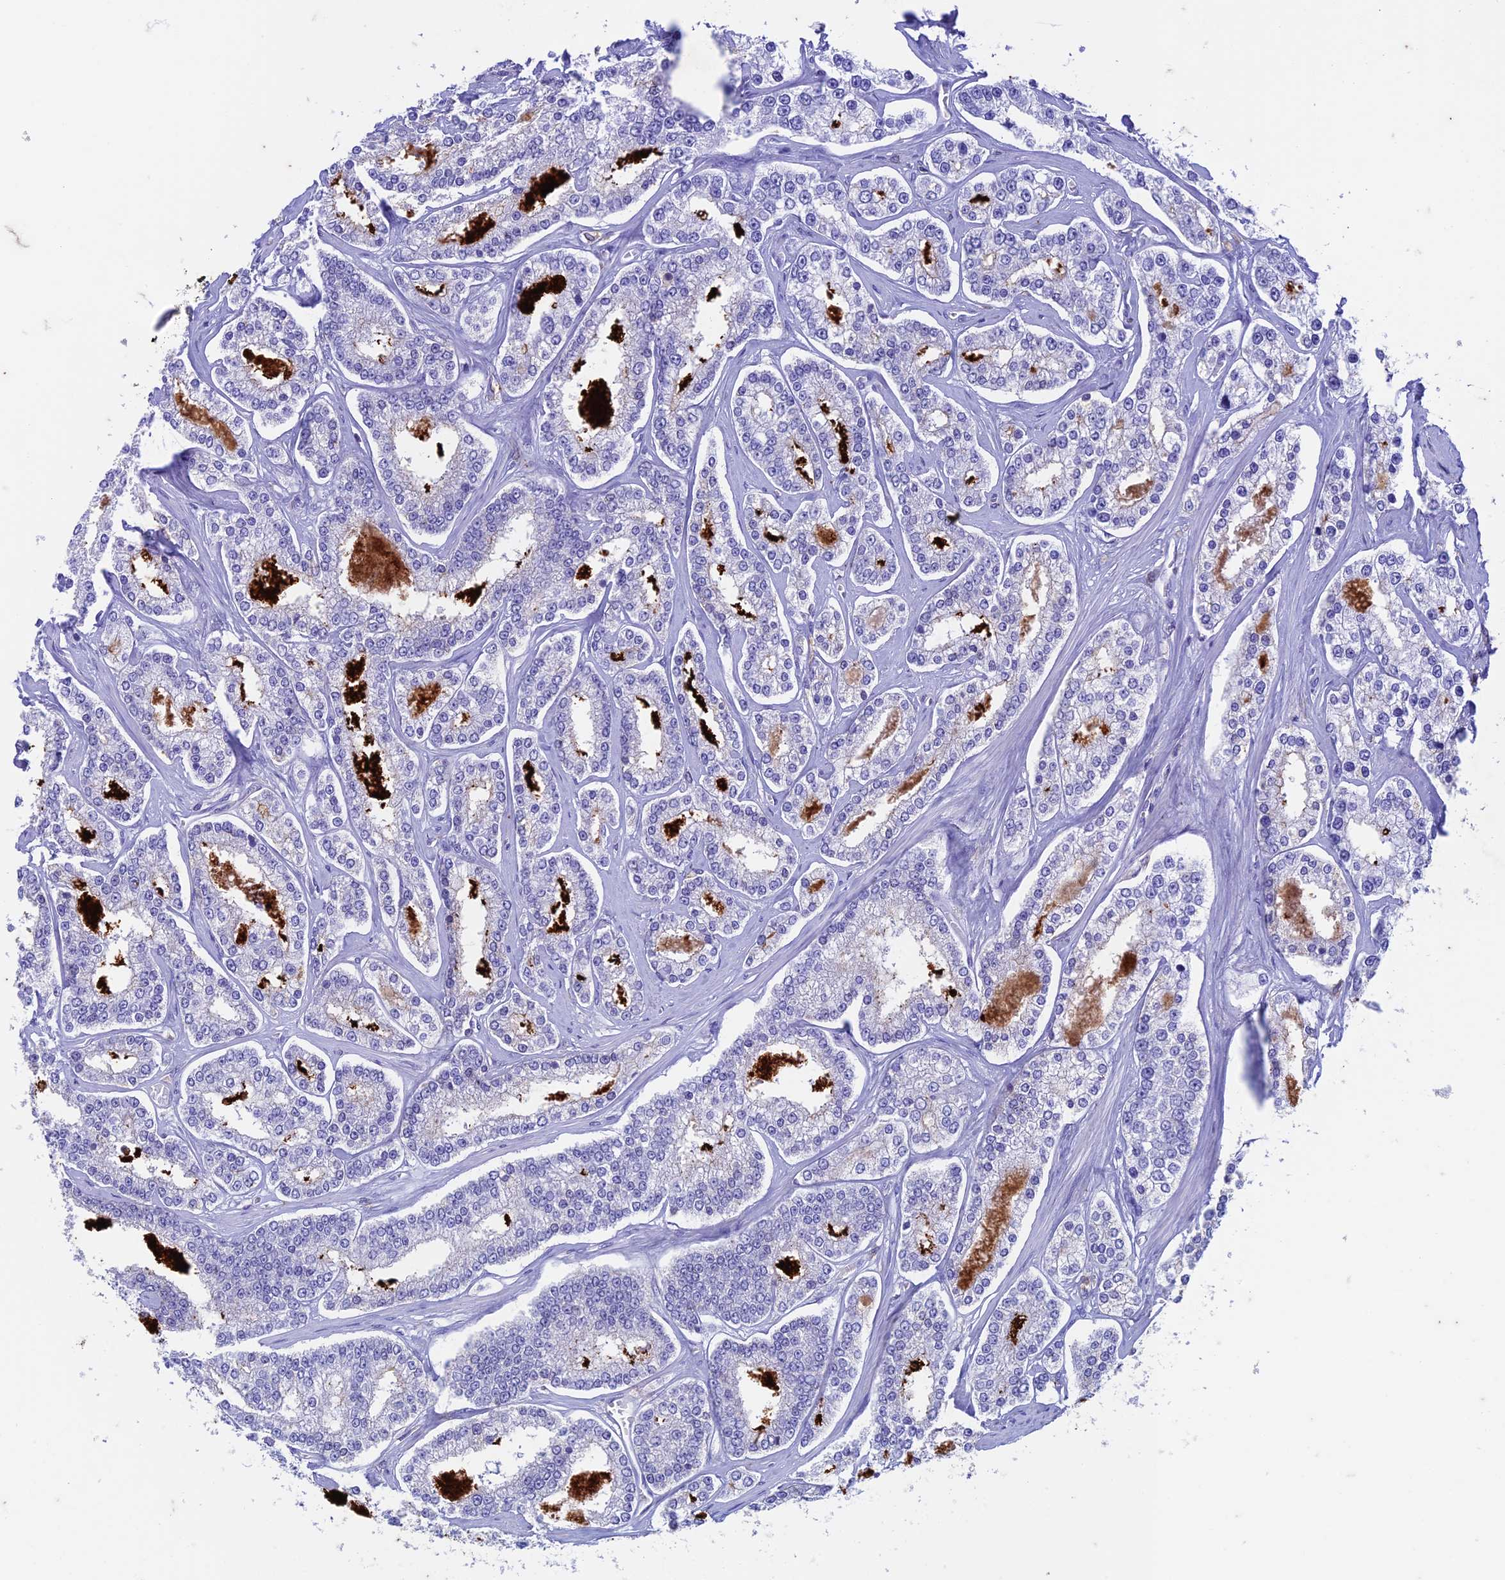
{"staining": {"intensity": "negative", "quantity": "none", "location": "none"}, "tissue": "prostate cancer", "cell_type": "Tumor cells", "image_type": "cancer", "snomed": [{"axis": "morphology", "description": "Normal tissue, NOS"}, {"axis": "morphology", "description": "Adenocarcinoma, High grade"}, {"axis": "topography", "description": "Prostate"}], "caption": "An immunohistochemistry micrograph of prostate cancer (adenocarcinoma (high-grade)) is shown. There is no staining in tumor cells of prostate cancer (adenocarcinoma (high-grade)).", "gene": "FGF7", "patient": {"sex": "male", "age": 83}}